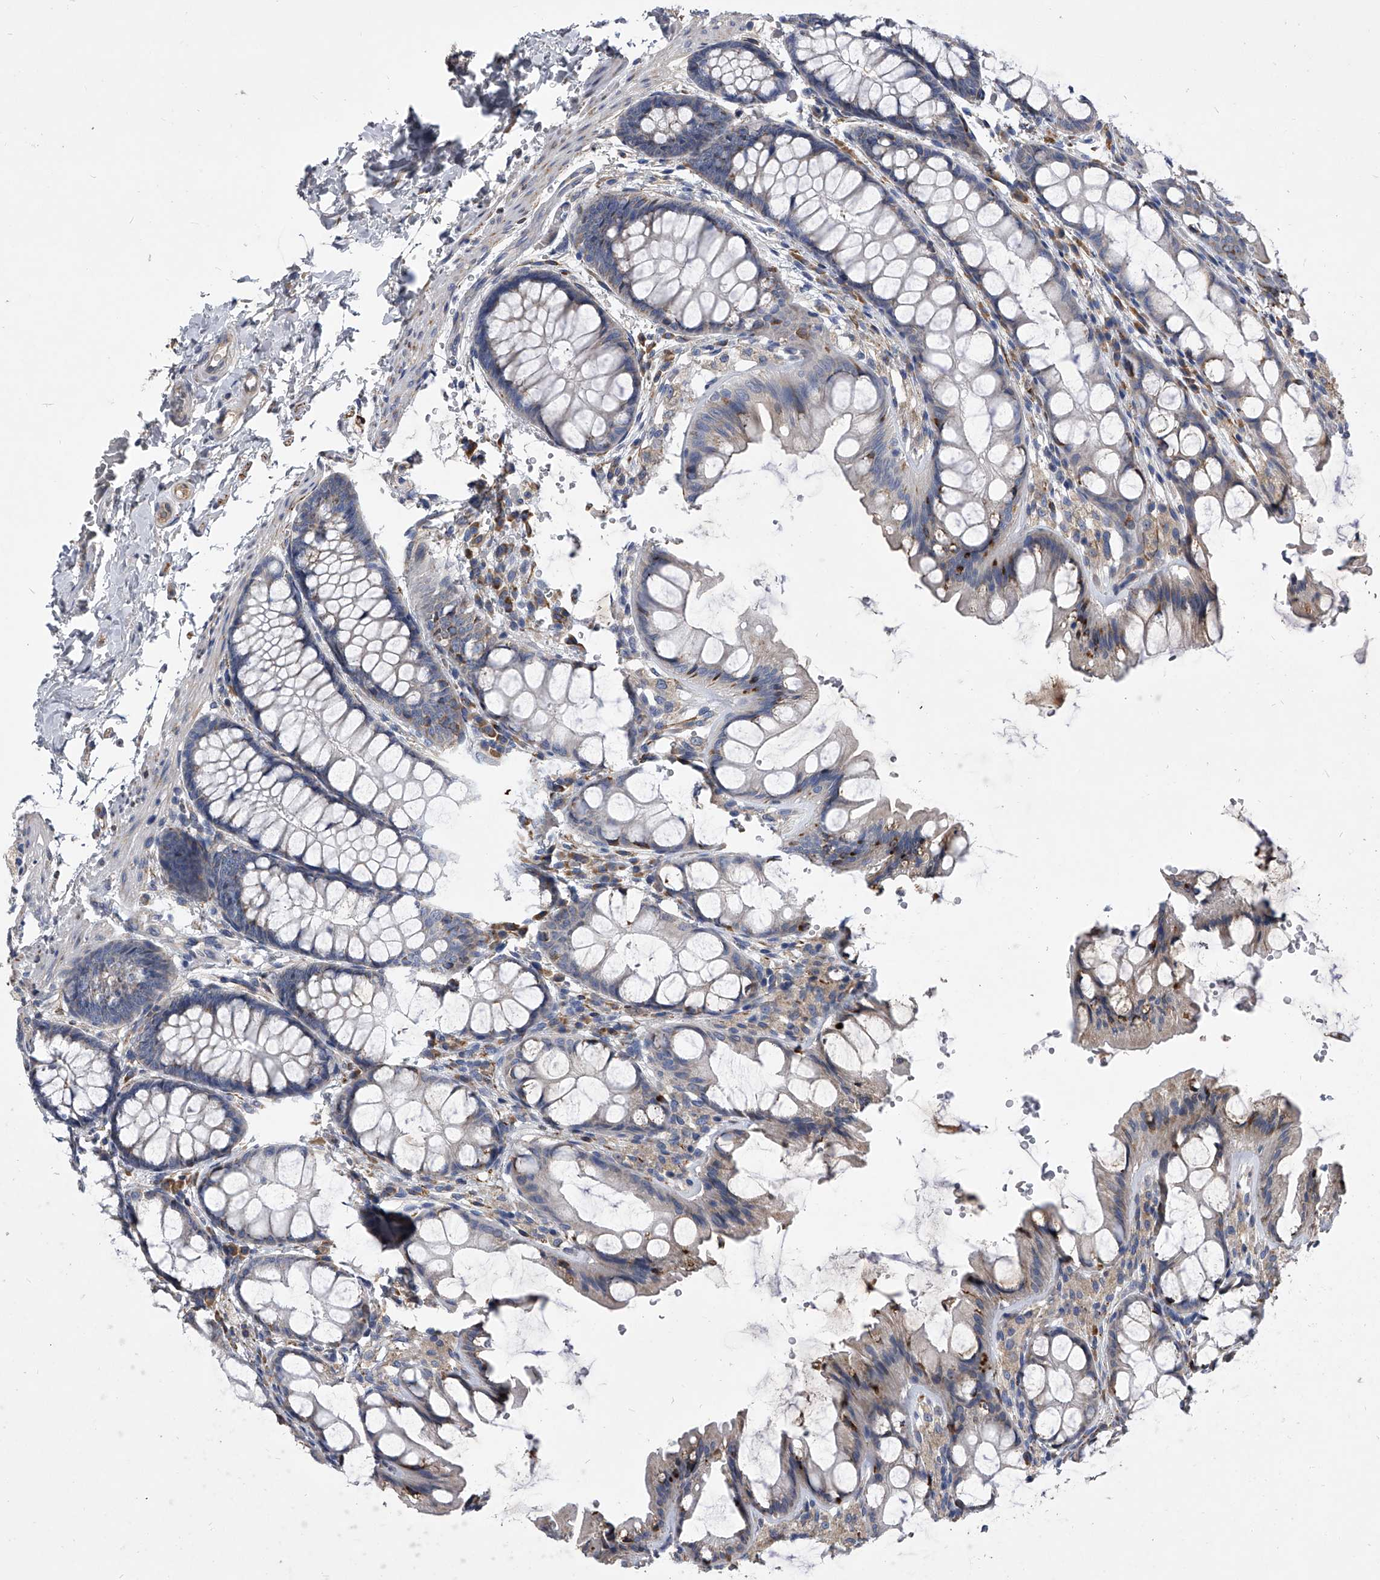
{"staining": {"intensity": "weak", "quantity": ">75%", "location": "cytoplasmic/membranous"}, "tissue": "colon", "cell_type": "Endothelial cells", "image_type": "normal", "snomed": [{"axis": "morphology", "description": "Normal tissue, NOS"}, {"axis": "topography", "description": "Colon"}], "caption": "Colon stained for a protein demonstrates weak cytoplasmic/membranous positivity in endothelial cells. (DAB (3,3'-diaminobenzidine) IHC, brown staining for protein, blue staining for nuclei).", "gene": "CCR4", "patient": {"sex": "male", "age": 47}}